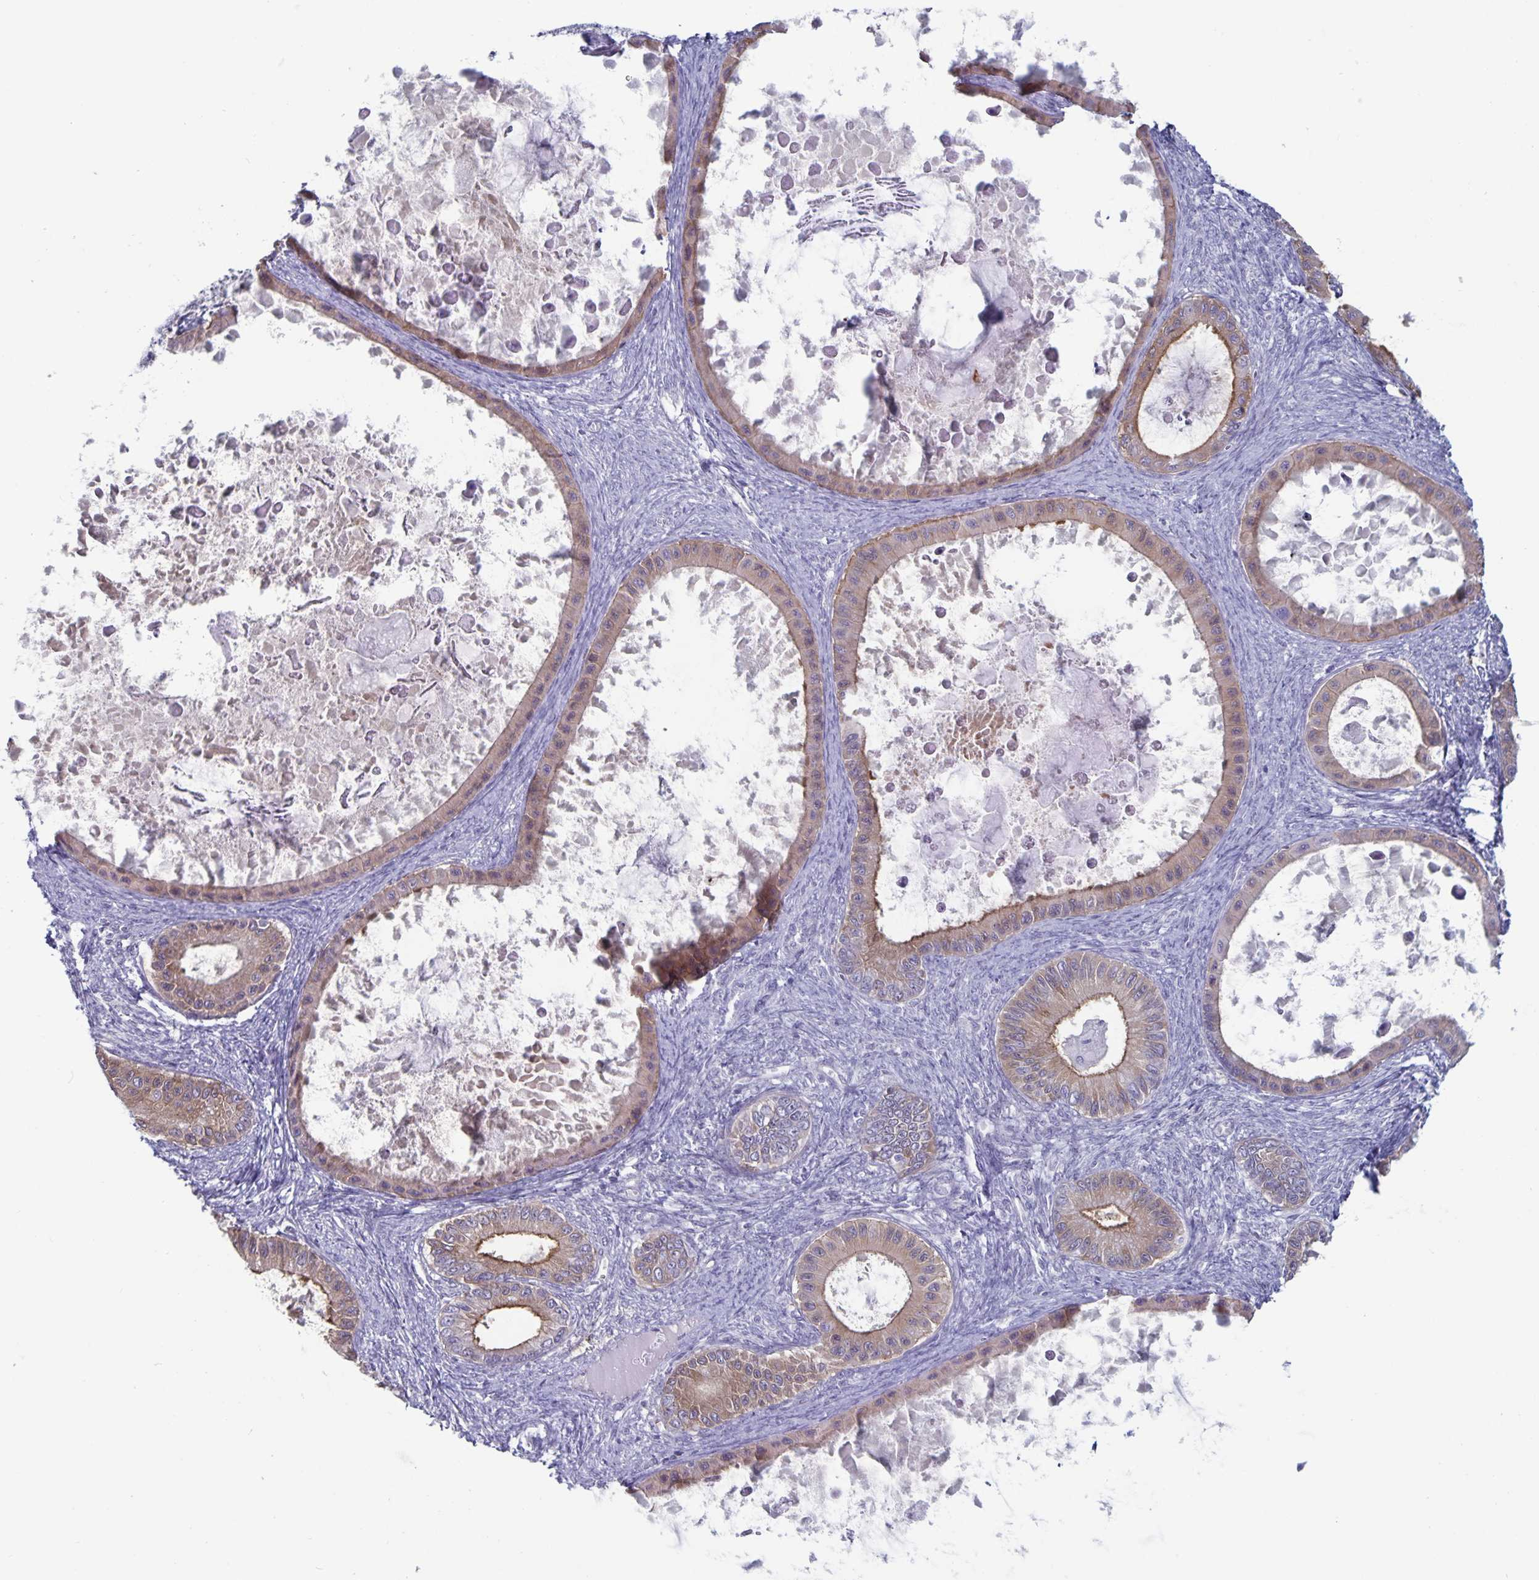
{"staining": {"intensity": "weak", "quantity": ">75%", "location": "cytoplasmic/membranous"}, "tissue": "ovarian cancer", "cell_type": "Tumor cells", "image_type": "cancer", "snomed": [{"axis": "morphology", "description": "Cystadenocarcinoma, mucinous, NOS"}, {"axis": "topography", "description": "Ovary"}], "caption": "Immunohistochemical staining of ovarian mucinous cystadenocarcinoma exhibits weak cytoplasmic/membranous protein positivity in about >75% of tumor cells.", "gene": "PLCB3", "patient": {"sex": "female", "age": 64}}